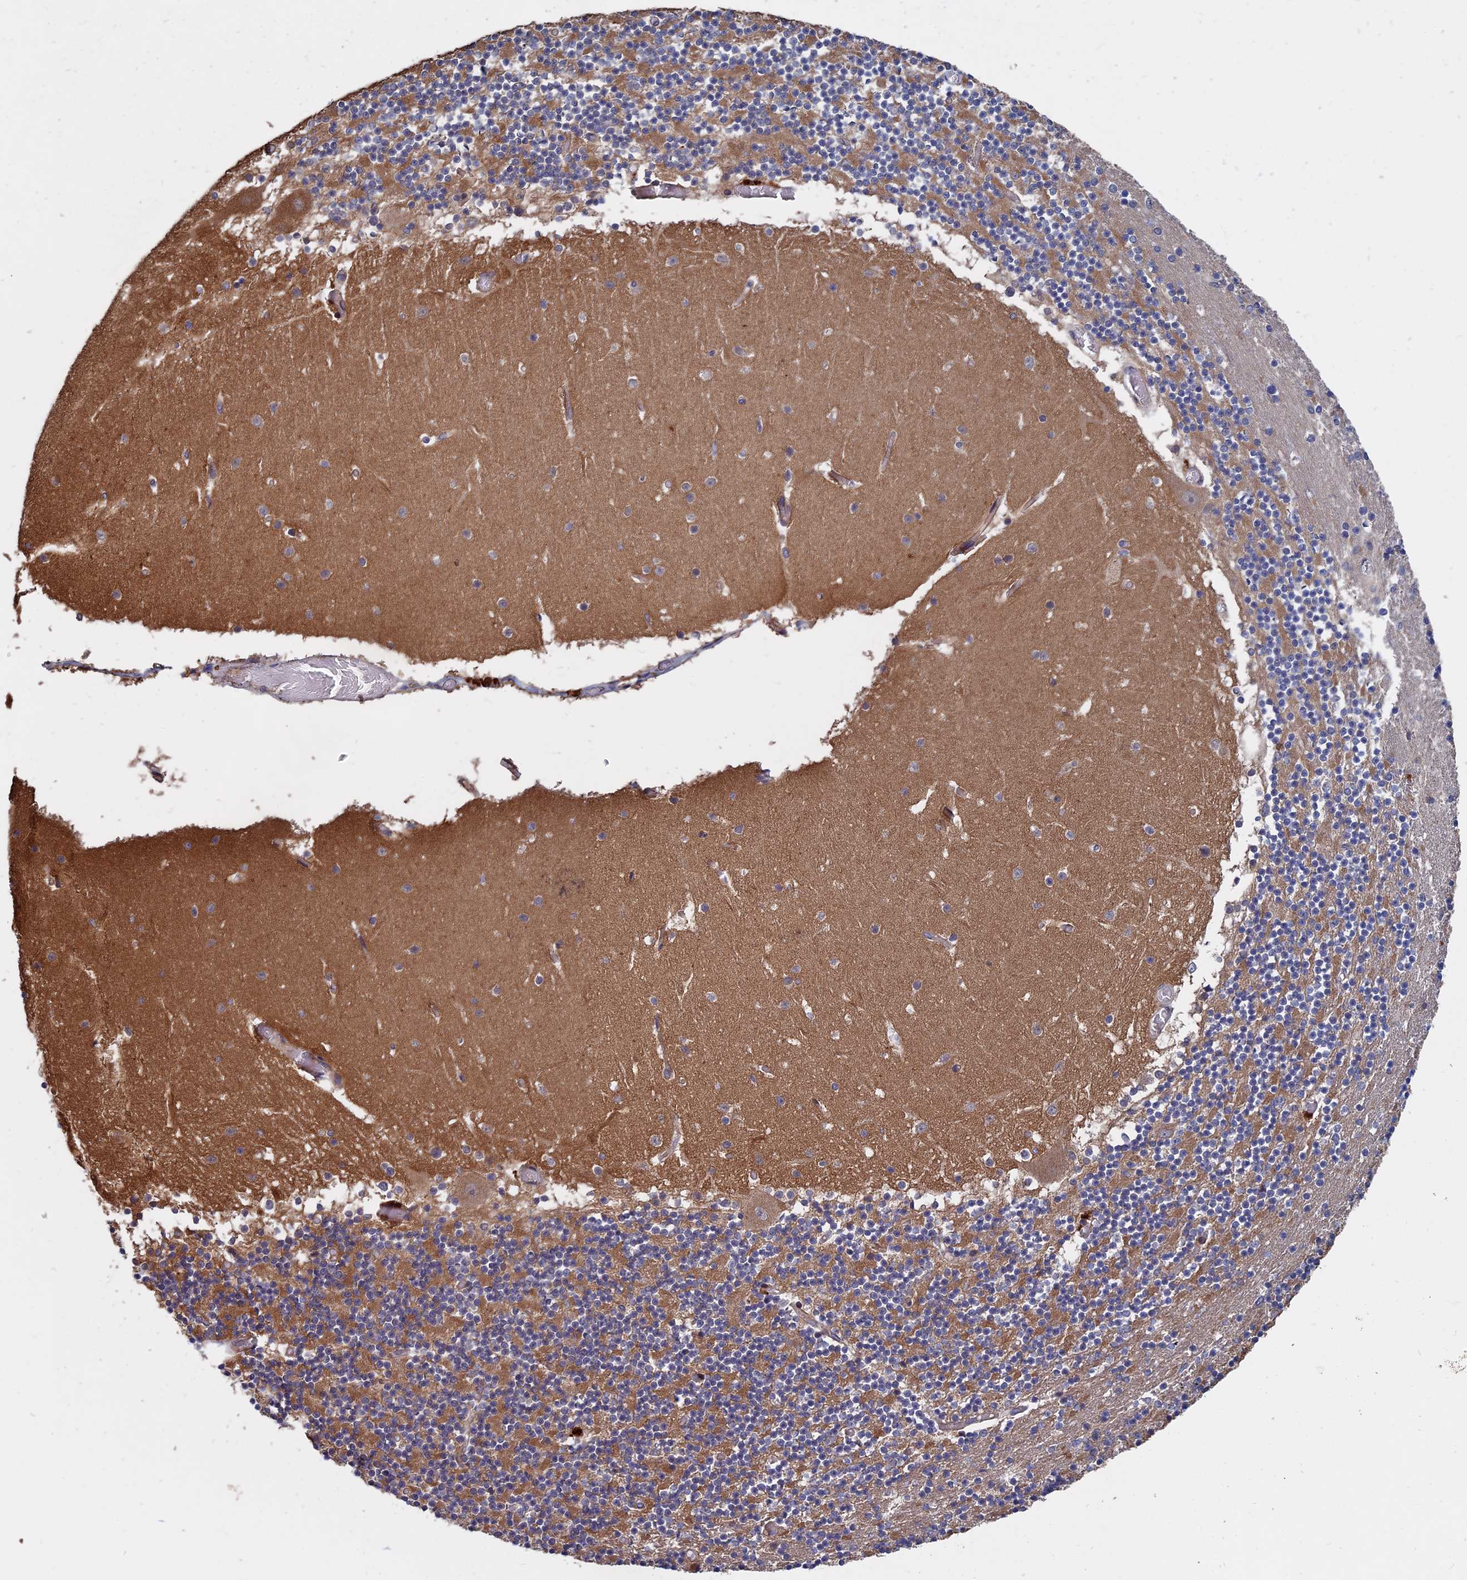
{"staining": {"intensity": "moderate", "quantity": "<25%", "location": "cytoplasmic/membranous"}, "tissue": "cerebellum", "cell_type": "Cells in granular layer", "image_type": "normal", "snomed": [{"axis": "morphology", "description": "Normal tissue, NOS"}, {"axis": "topography", "description": "Cerebellum"}], "caption": "Benign cerebellum displays moderate cytoplasmic/membranous staining in about <25% of cells in granular layer, visualized by immunohistochemistry. The staining is performed using DAB brown chromogen to label protein expression. The nuclei are counter-stained blue using hematoxylin.", "gene": "TRAPPC2L", "patient": {"sex": "female", "age": 28}}